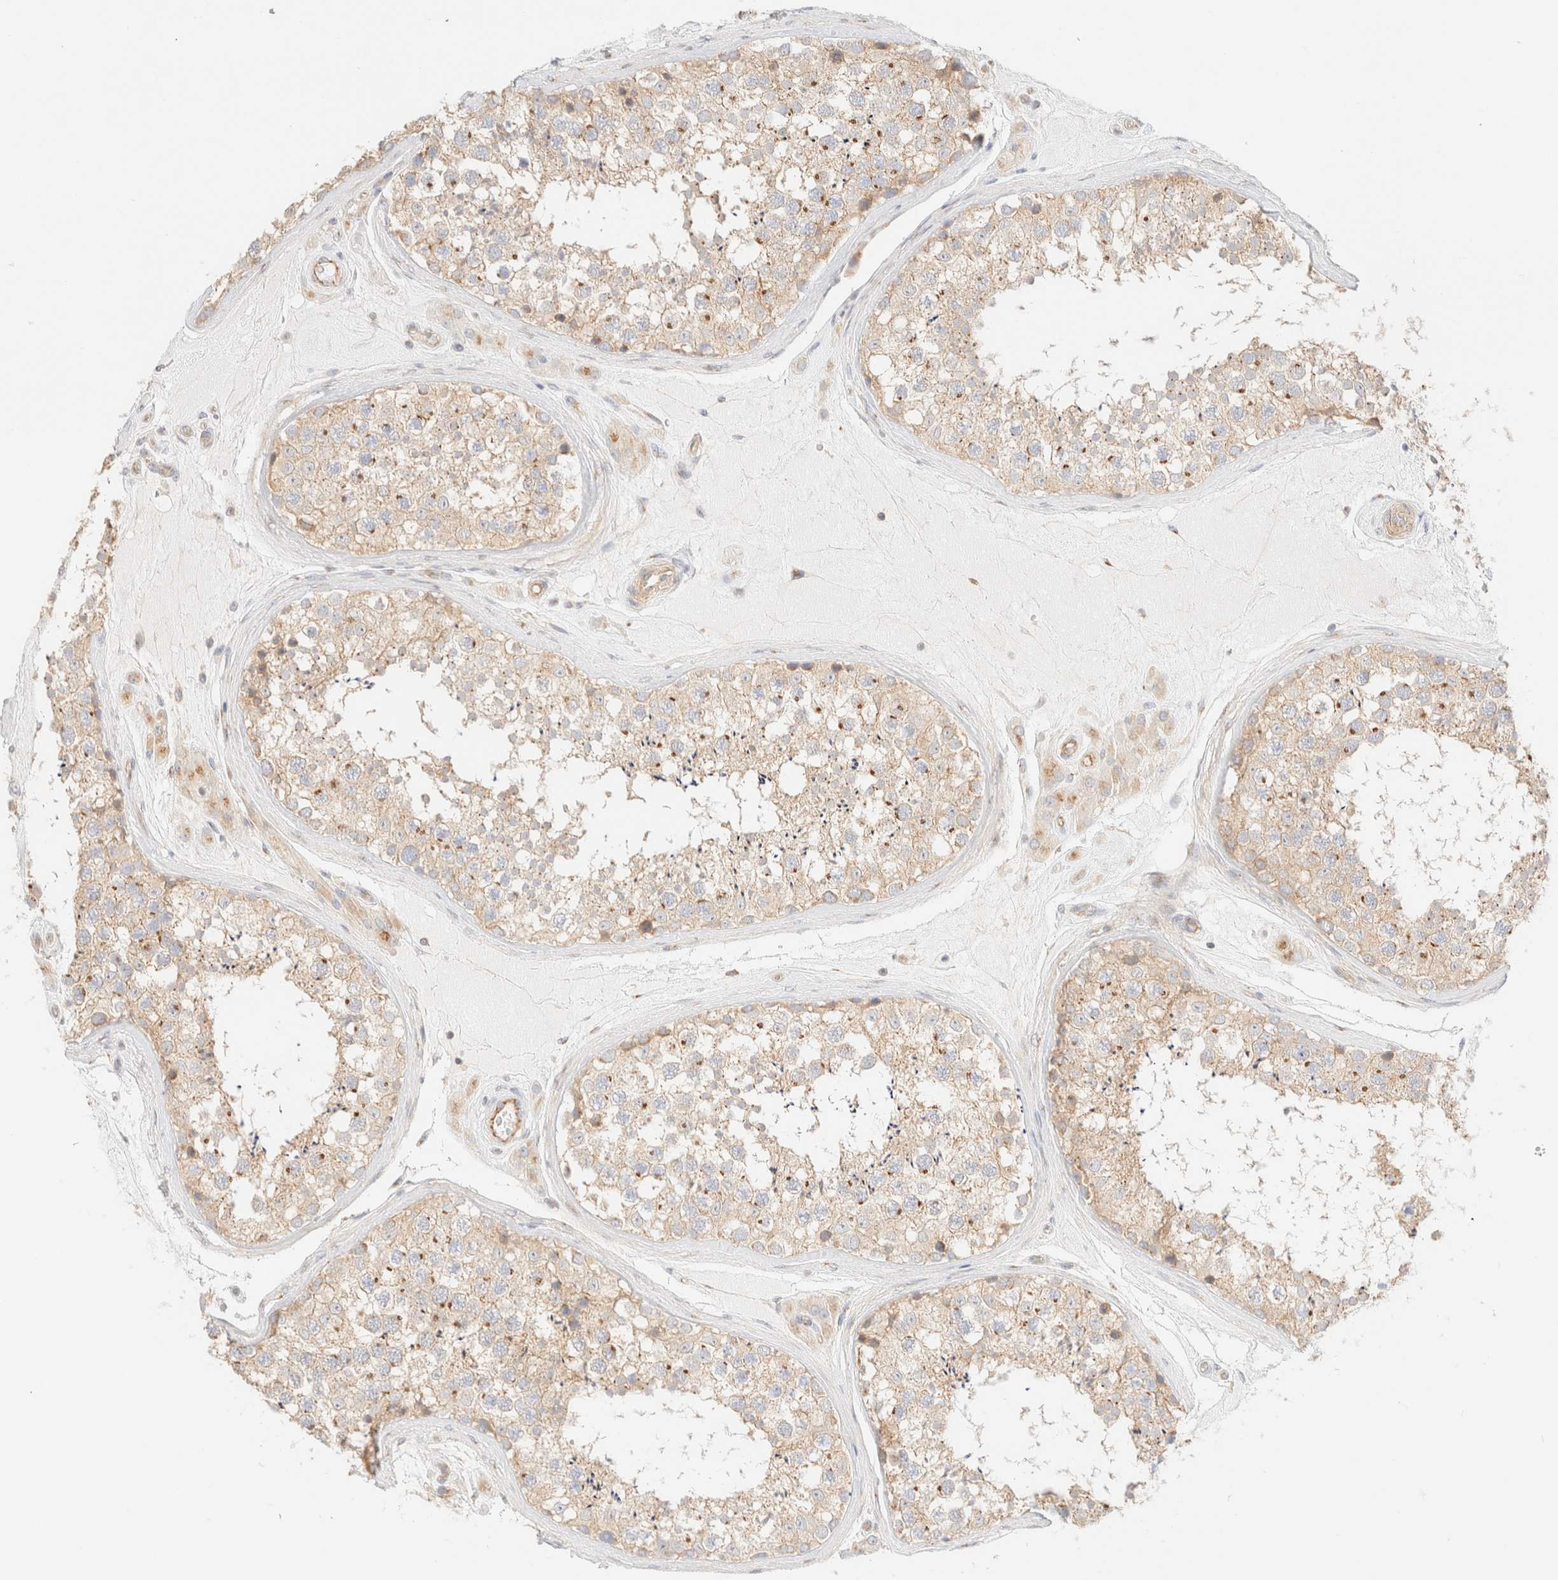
{"staining": {"intensity": "weak", "quantity": ">75%", "location": "cytoplasmic/membranous"}, "tissue": "testis", "cell_type": "Cells in seminiferous ducts", "image_type": "normal", "snomed": [{"axis": "morphology", "description": "Normal tissue, NOS"}, {"axis": "topography", "description": "Testis"}], "caption": "Brown immunohistochemical staining in benign testis reveals weak cytoplasmic/membranous staining in approximately >75% of cells in seminiferous ducts.", "gene": "MYO10", "patient": {"sex": "male", "age": 46}}